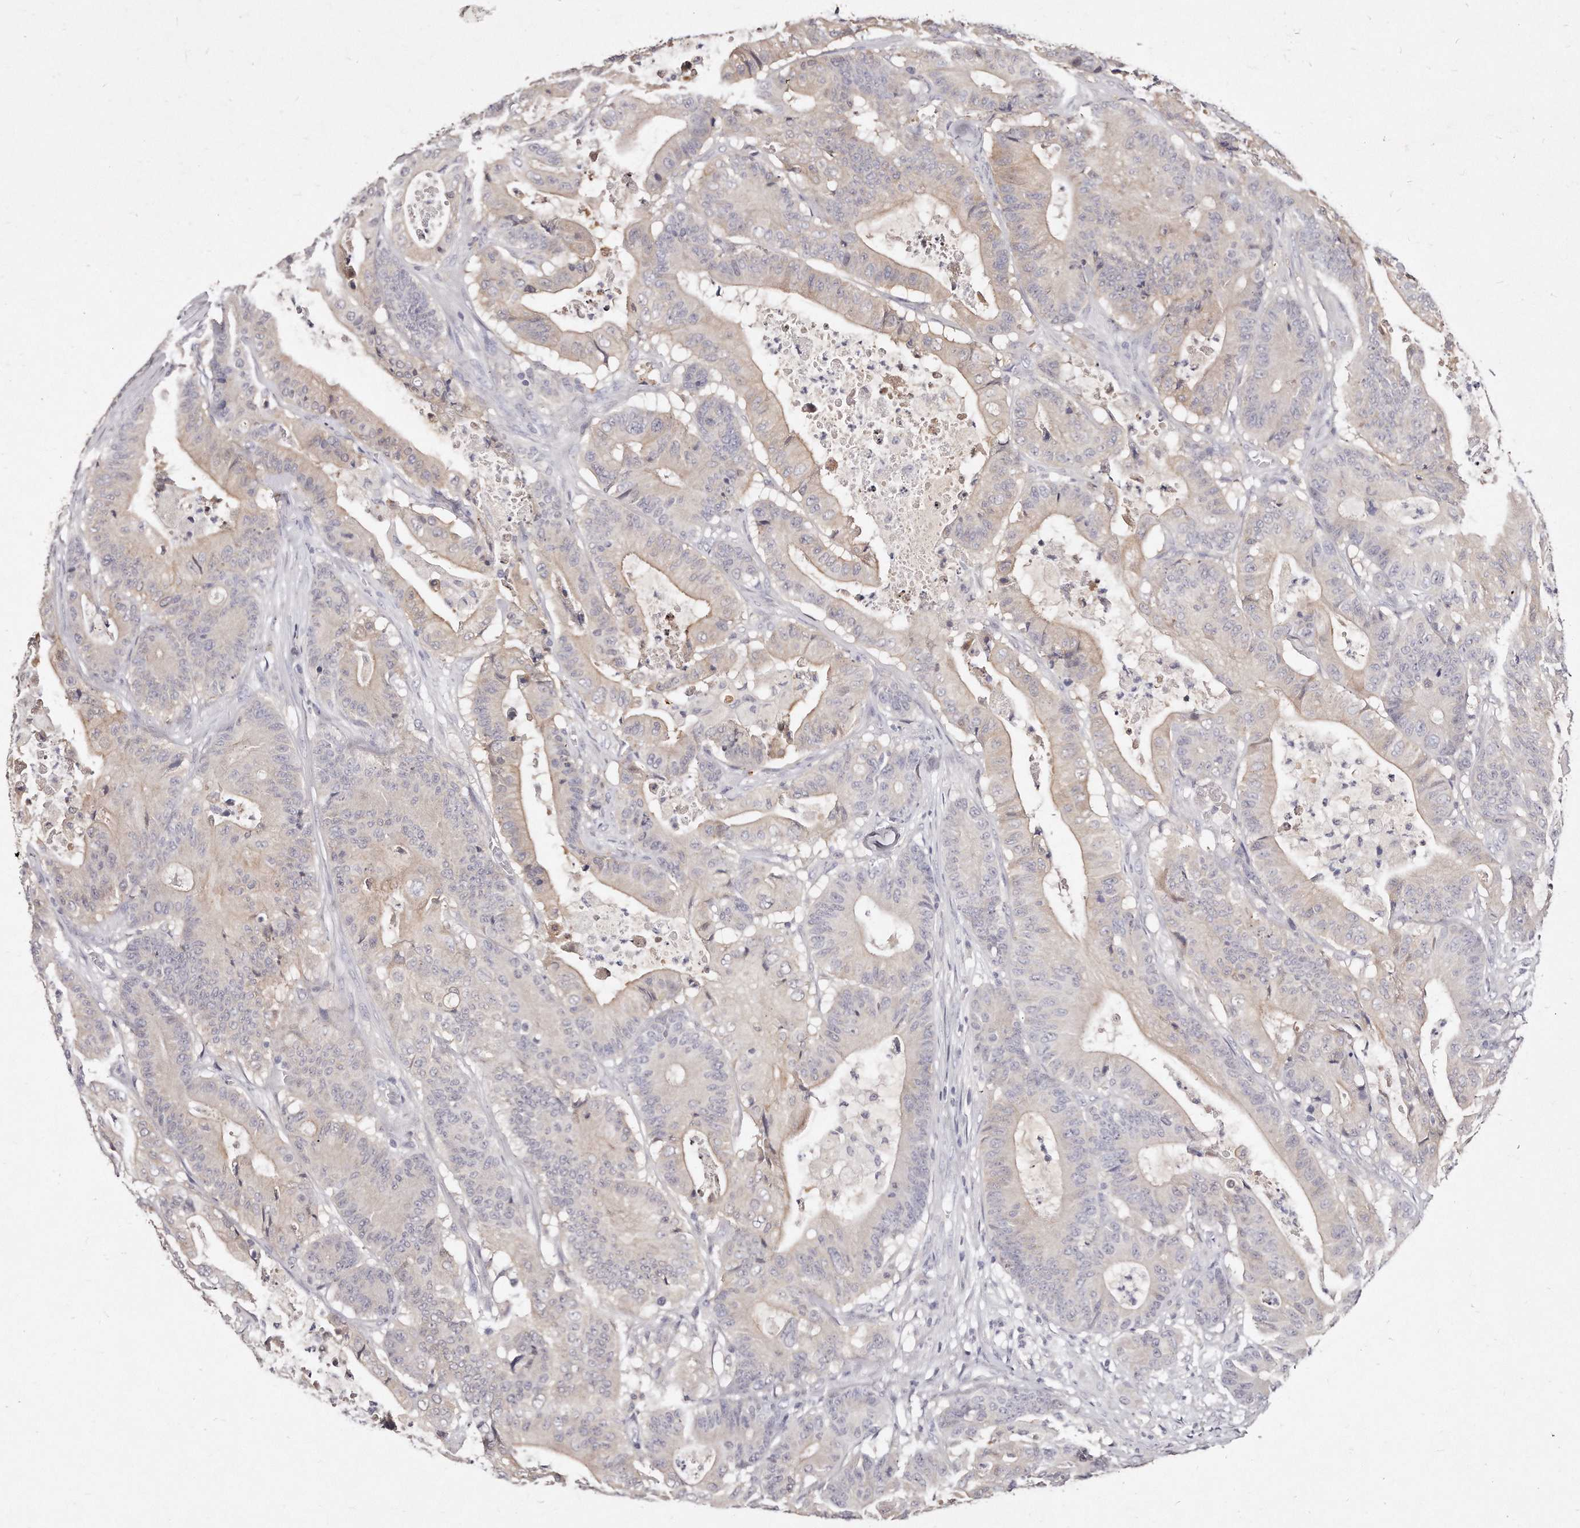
{"staining": {"intensity": "weak", "quantity": "<25%", "location": "cytoplasmic/membranous"}, "tissue": "colorectal cancer", "cell_type": "Tumor cells", "image_type": "cancer", "snomed": [{"axis": "morphology", "description": "Adenocarcinoma, NOS"}, {"axis": "topography", "description": "Colon"}], "caption": "High power microscopy histopathology image of an IHC micrograph of colorectal cancer, revealing no significant positivity in tumor cells. The staining was performed using DAB (3,3'-diaminobenzidine) to visualize the protein expression in brown, while the nuclei were stained in blue with hematoxylin (Magnification: 20x).", "gene": "GDA", "patient": {"sex": "female", "age": 84}}